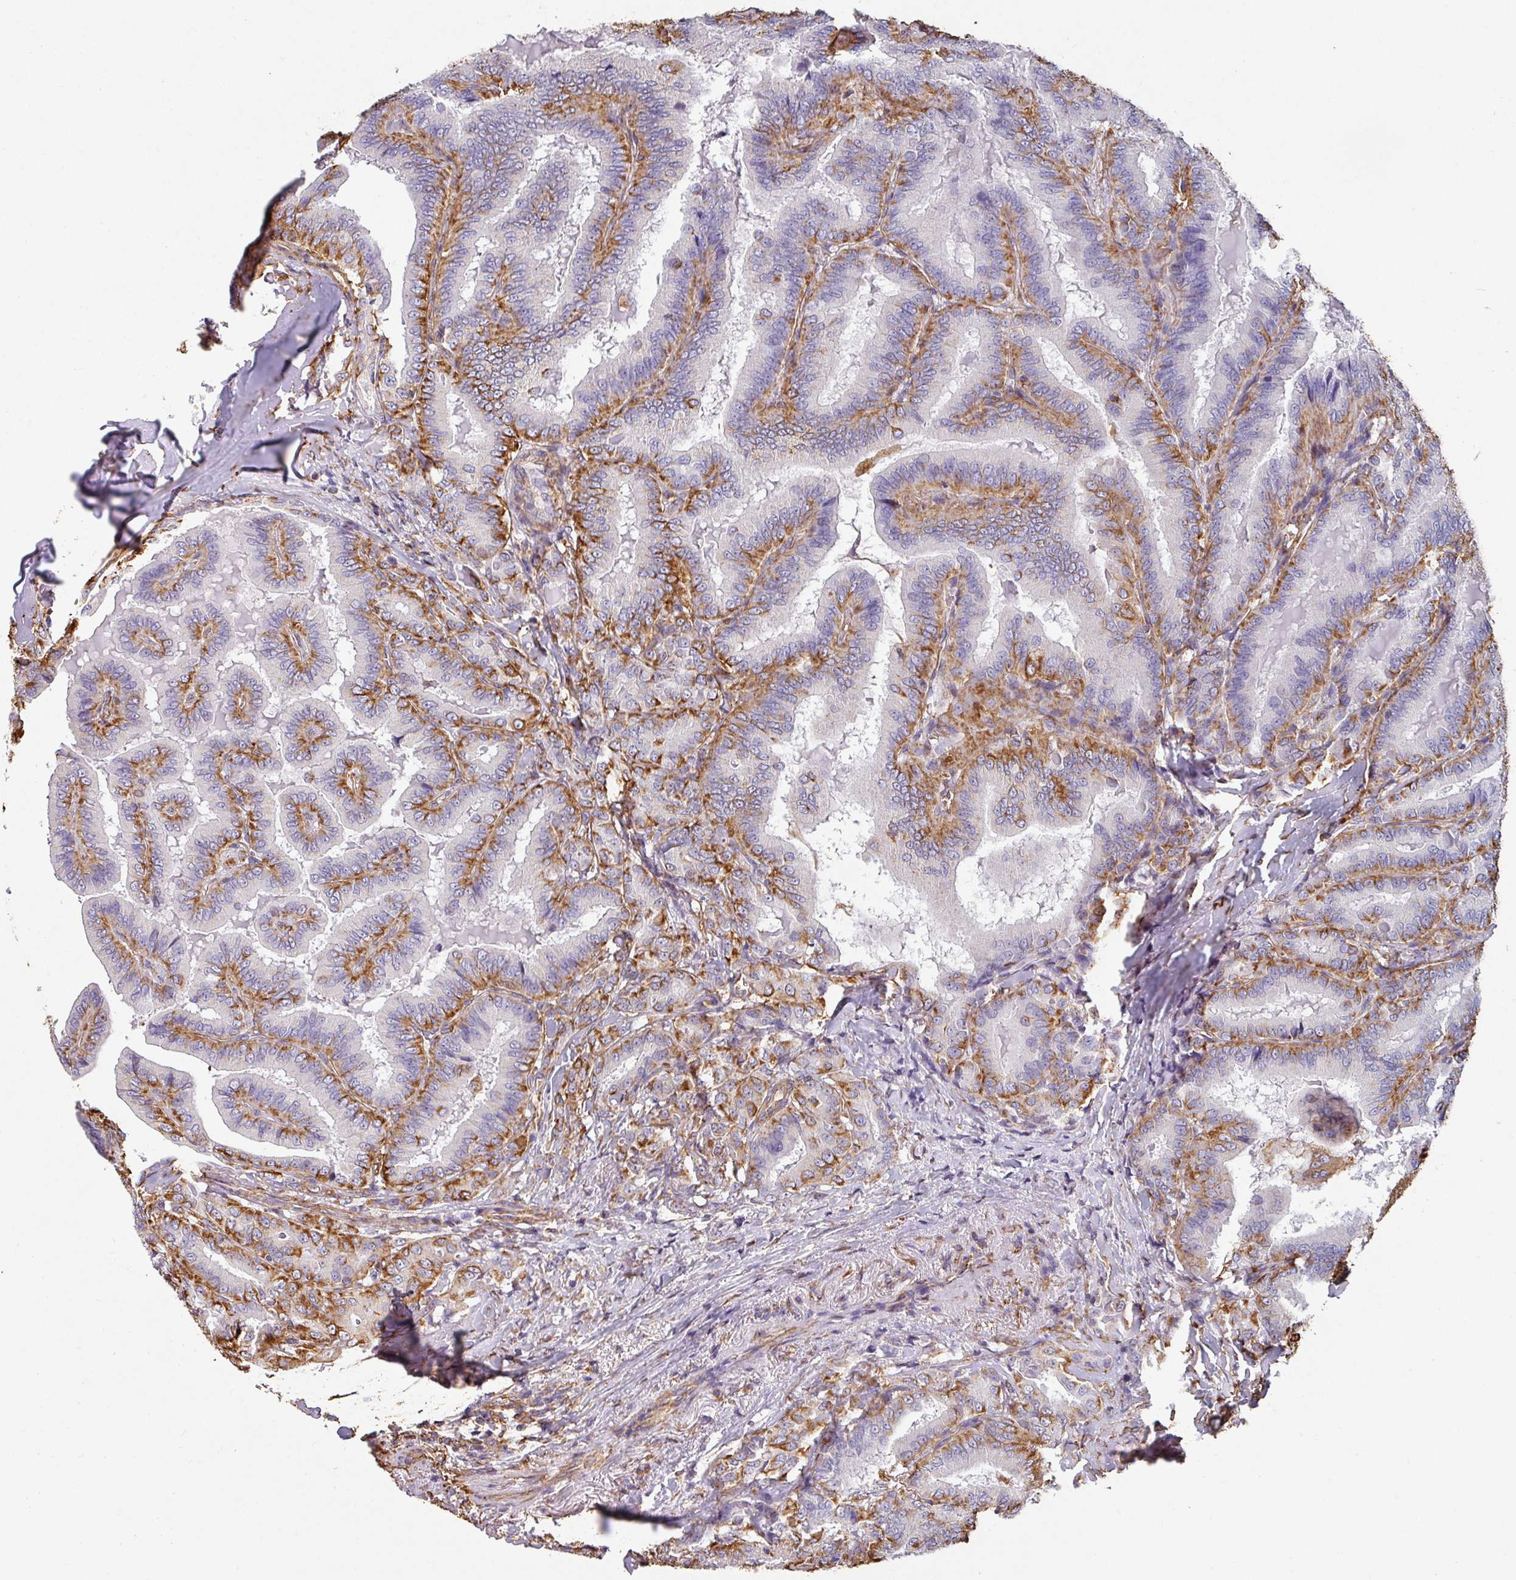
{"staining": {"intensity": "moderate", "quantity": "25%-75%", "location": "cytoplasmic/membranous"}, "tissue": "thyroid cancer", "cell_type": "Tumor cells", "image_type": "cancer", "snomed": [{"axis": "morphology", "description": "Papillary adenocarcinoma, NOS"}, {"axis": "topography", "description": "Thyroid gland"}], "caption": "Immunohistochemical staining of human thyroid papillary adenocarcinoma displays medium levels of moderate cytoplasmic/membranous protein positivity in approximately 25%-75% of tumor cells. The staining was performed using DAB (3,3'-diaminobenzidine) to visualize the protein expression in brown, while the nuclei were stained in blue with hematoxylin (Magnification: 20x).", "gene": "ZNF280C", "patient": {"sex": "male", "age": 61}}